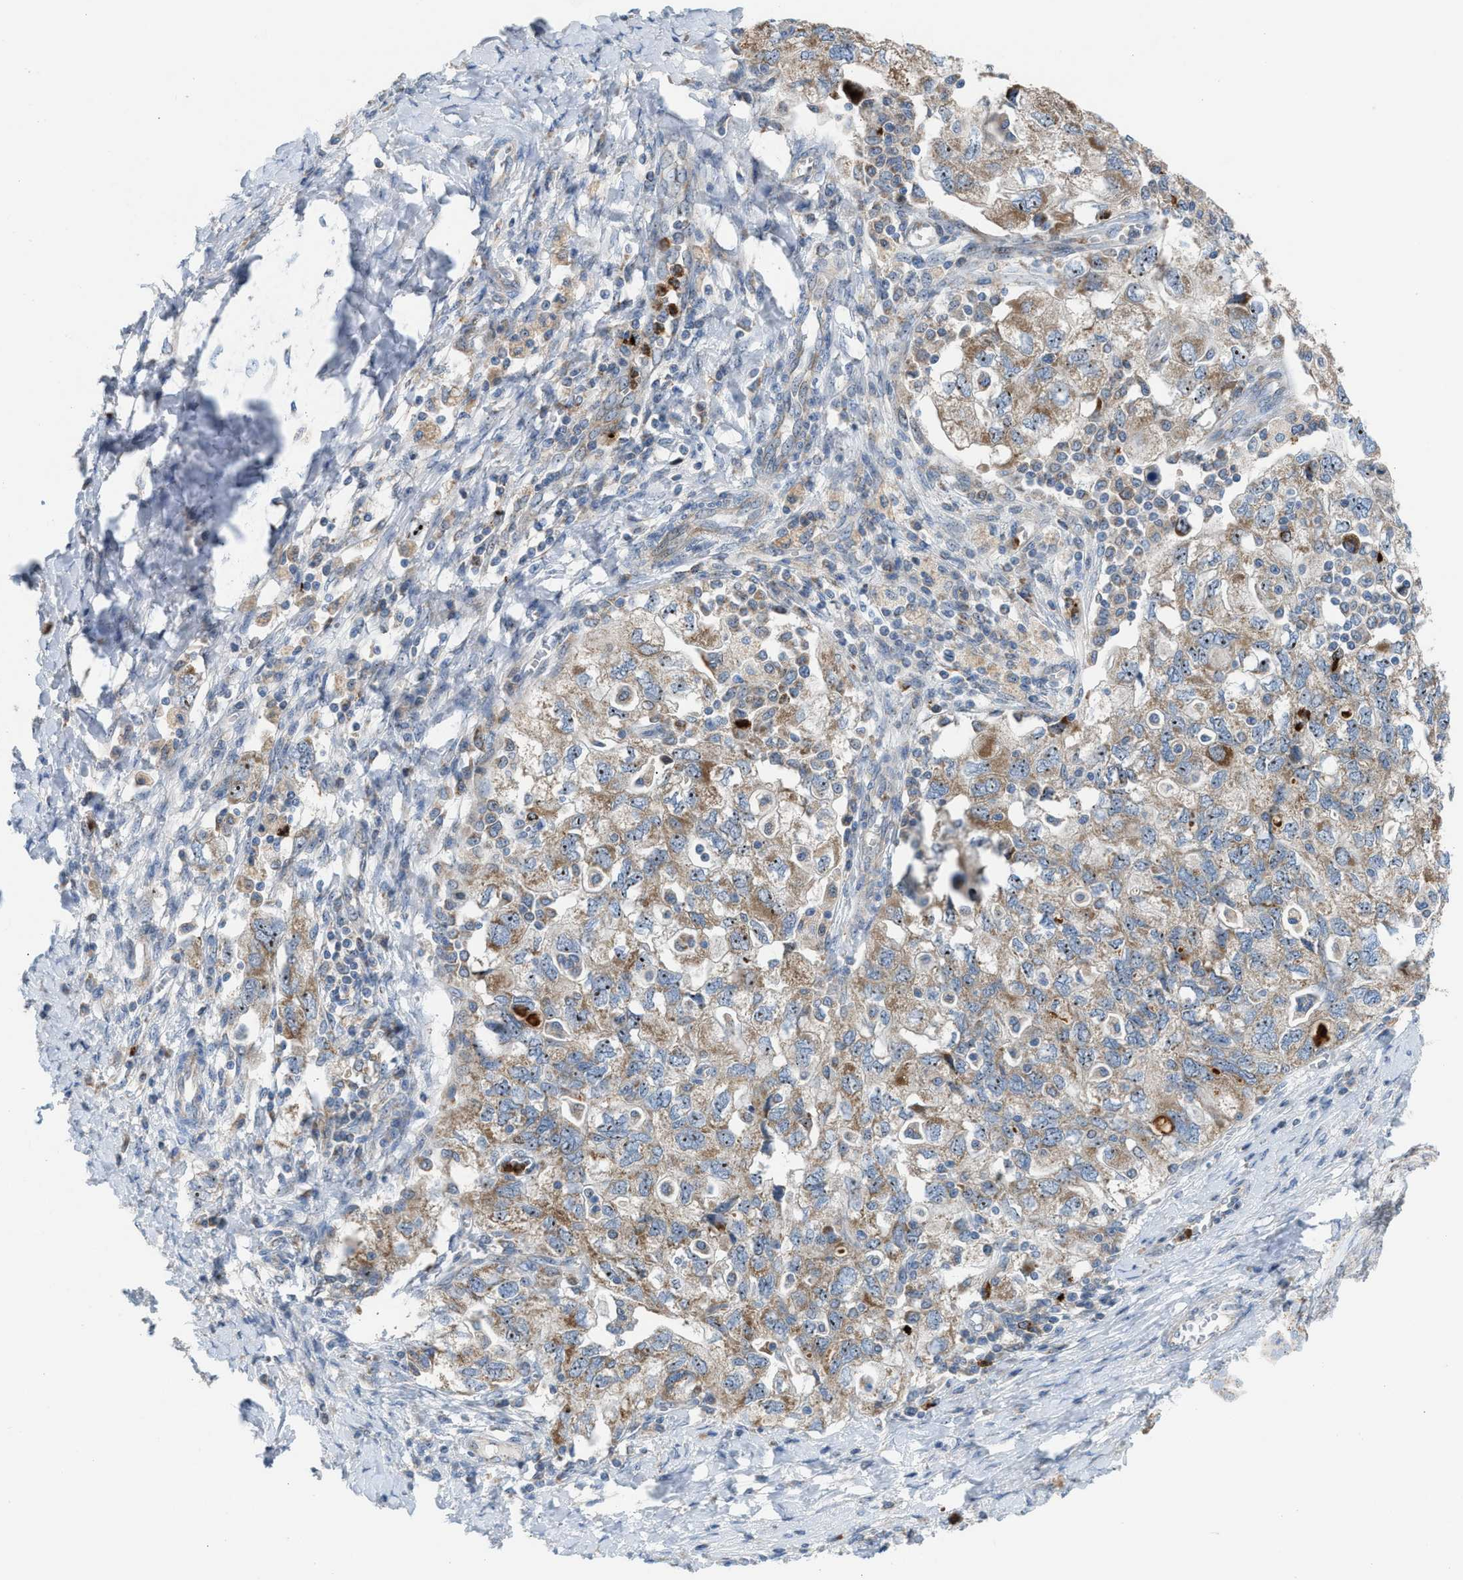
{"staining": {"intensity": "moderate", "quantity": ">75%", "location": "cytoplasmic/membranous,nuclear"}, "tissue": "ovarian cancer", "cell_type": "Tumor cells", "image_type": "cancer", "snomed": [{"axis": "morphology", "description": "Carcinoma, NOS"}, {"axis": "morphology", "description": "Cystadenocarcinoma, serous, NOS"}, {"axis": "topography", "description": "Ovary"}], "caption": "Brown immunohistochemical staining in human ovarian serous cystadenocarcinoma reveals moderate cytoplasmic/membranous and nuclear expression in about >75% of tumor cells. The staining was performed using DAB, with brown indicating positive protein expression. Nuclei are stained blue with hematoxylin.", "gene": "TPH1", "patient": {"sex": "female", "age": 69}}